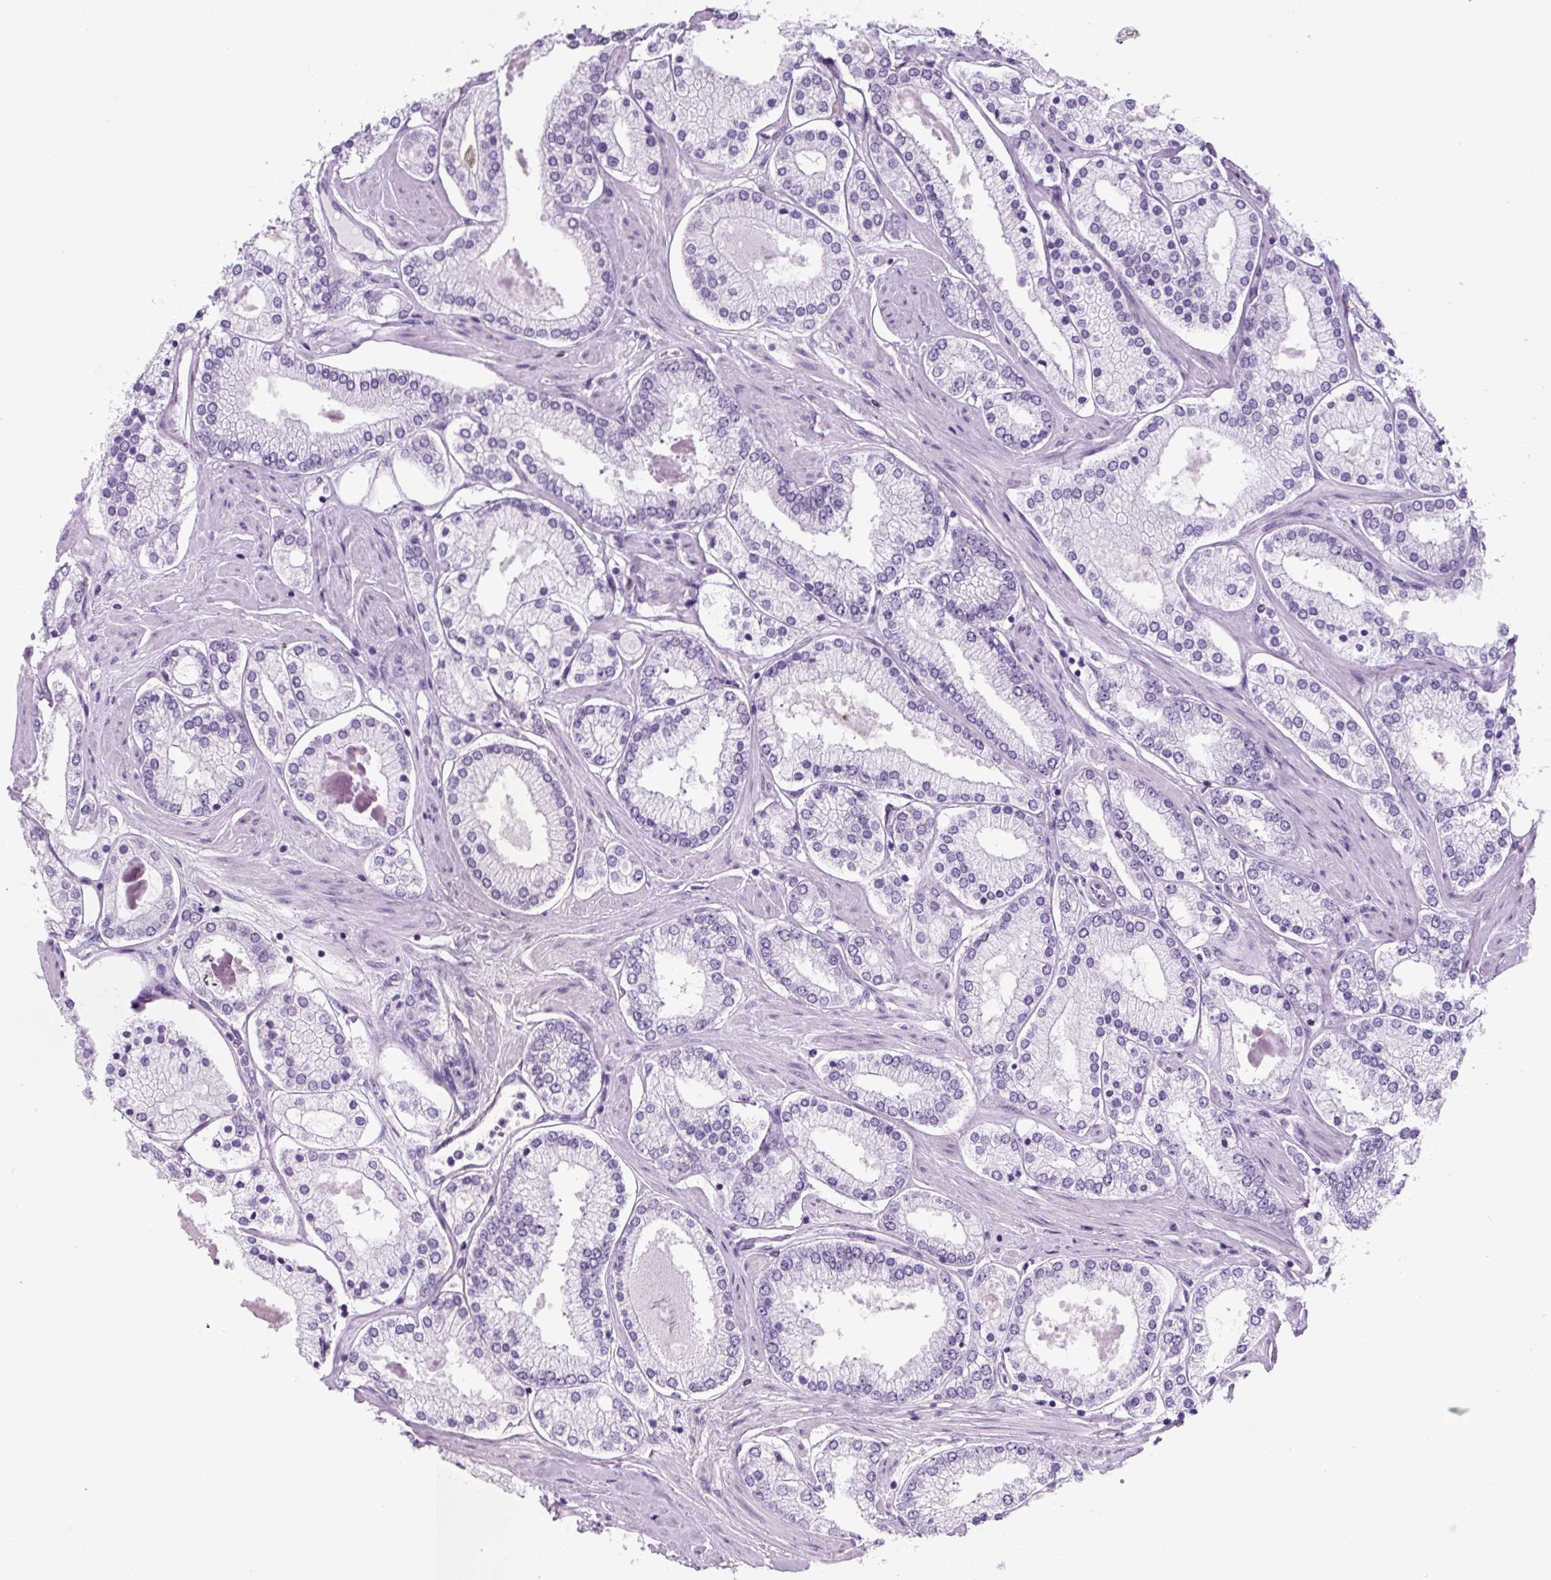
{"staining": {"intensity": "negative", "quantity": "none", "location": "none"}, "tissue": "prostate cancer", "cell_type": "Tumor cells", "image_type": "cancer", "snomed": [{"axis": "morphology", "description": "Adenocarcinoma, Low grade"}, {"axis": "topography", "description": "Prostate"}], "caption": "Immunohistochemical staining of prostate cancer (low-grade adenocarcinoma) displays no significant staining in tumor cells.", "gene": "TNFRSF8", "patient": {"sex": "male", "age": 42}}